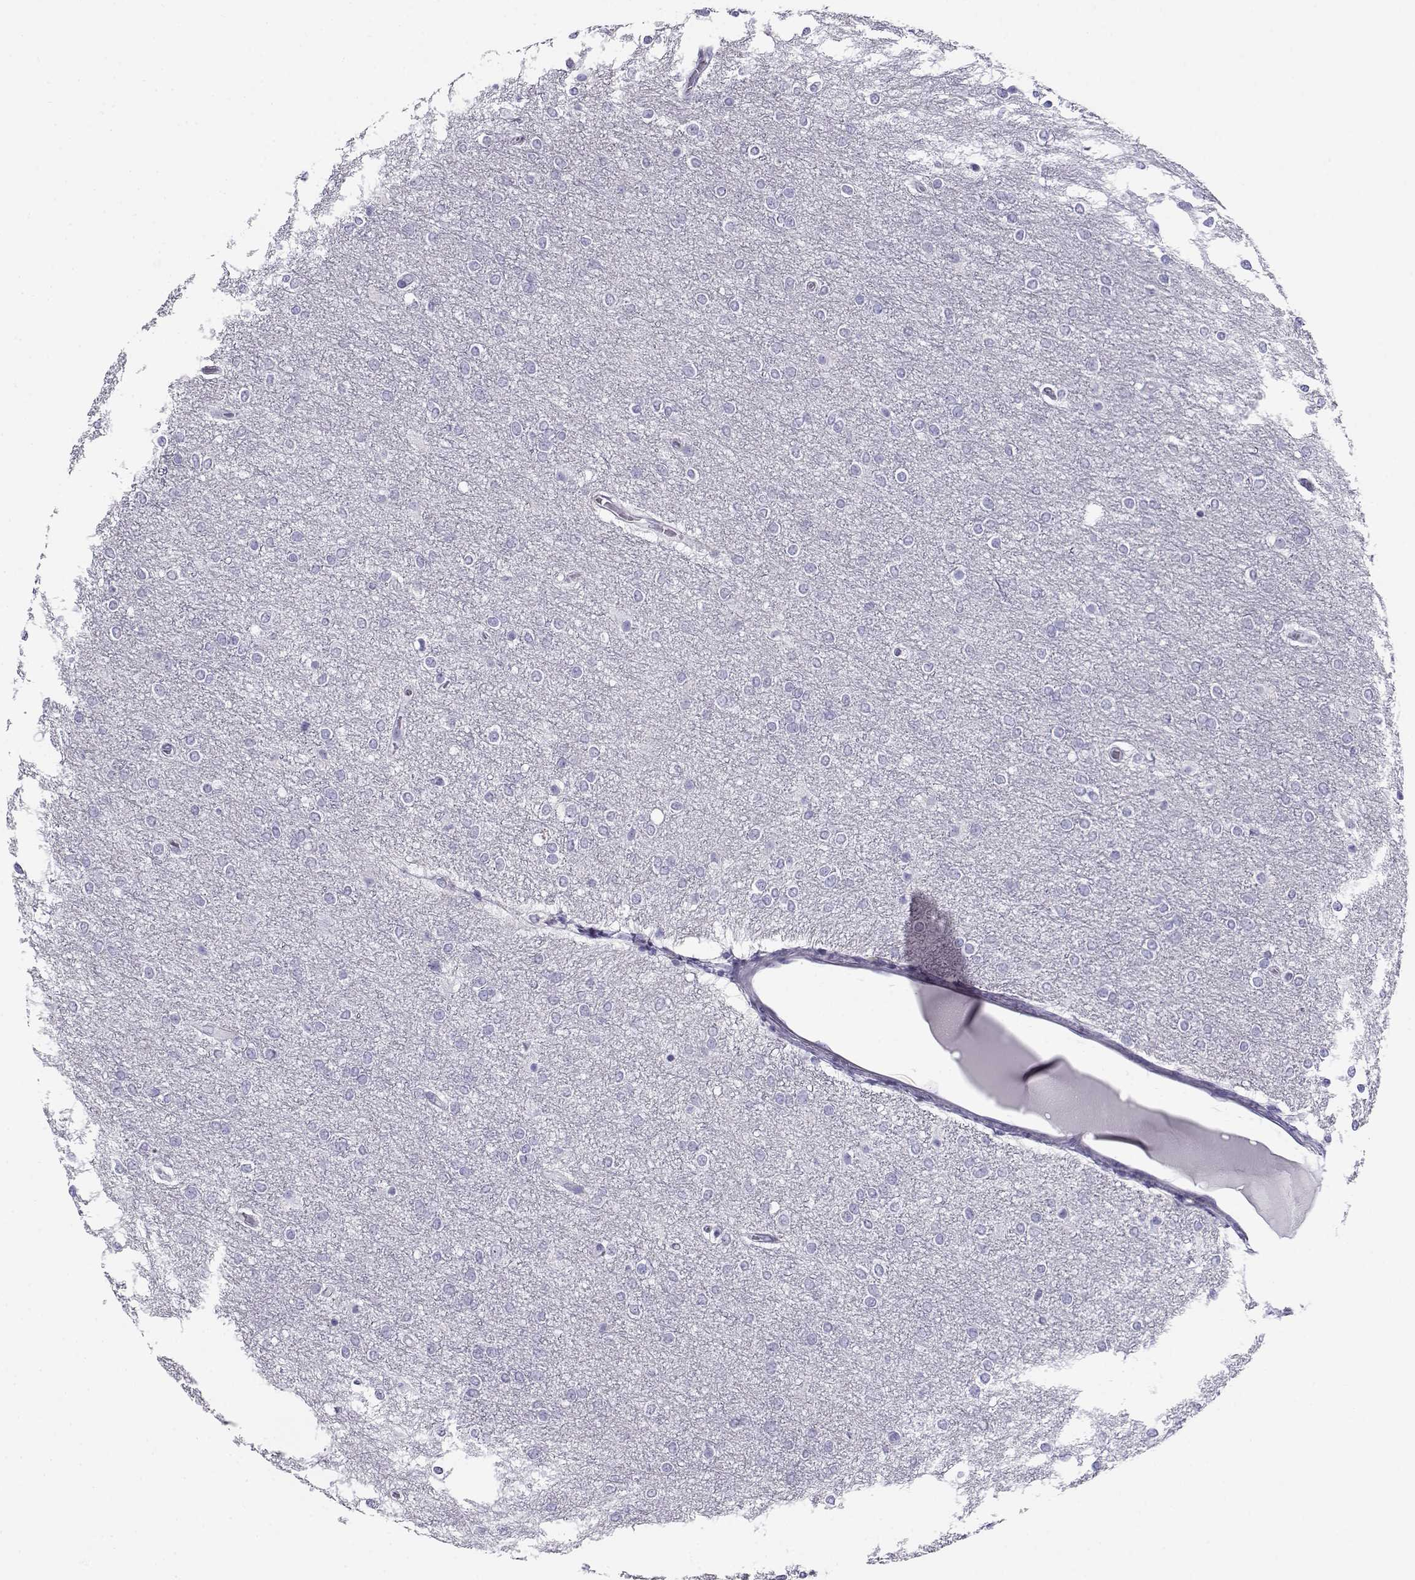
{"staining": {"intensity": "negative", "quantity": "none", "location": "none"}, "tissue": "glioma", "cell_type": "Tumor cells", "image_type": "cancer", "snomed": [{"axis": "morphology", "description": "Glioma, malignant, High grade"}, {"axis": "topography", "description": "Brain"}], "caption": "Histopathology image shows no protein staining in tumor cells of glioma tissue. (Stains: DAB (3,3'-diaminobenzidine) IHC with hematoxylin counter stain, Microscopy: brightfield microscopy at high magnification).", "gene": "CABS1", "patient": {"sex": "female", "age": 61}}